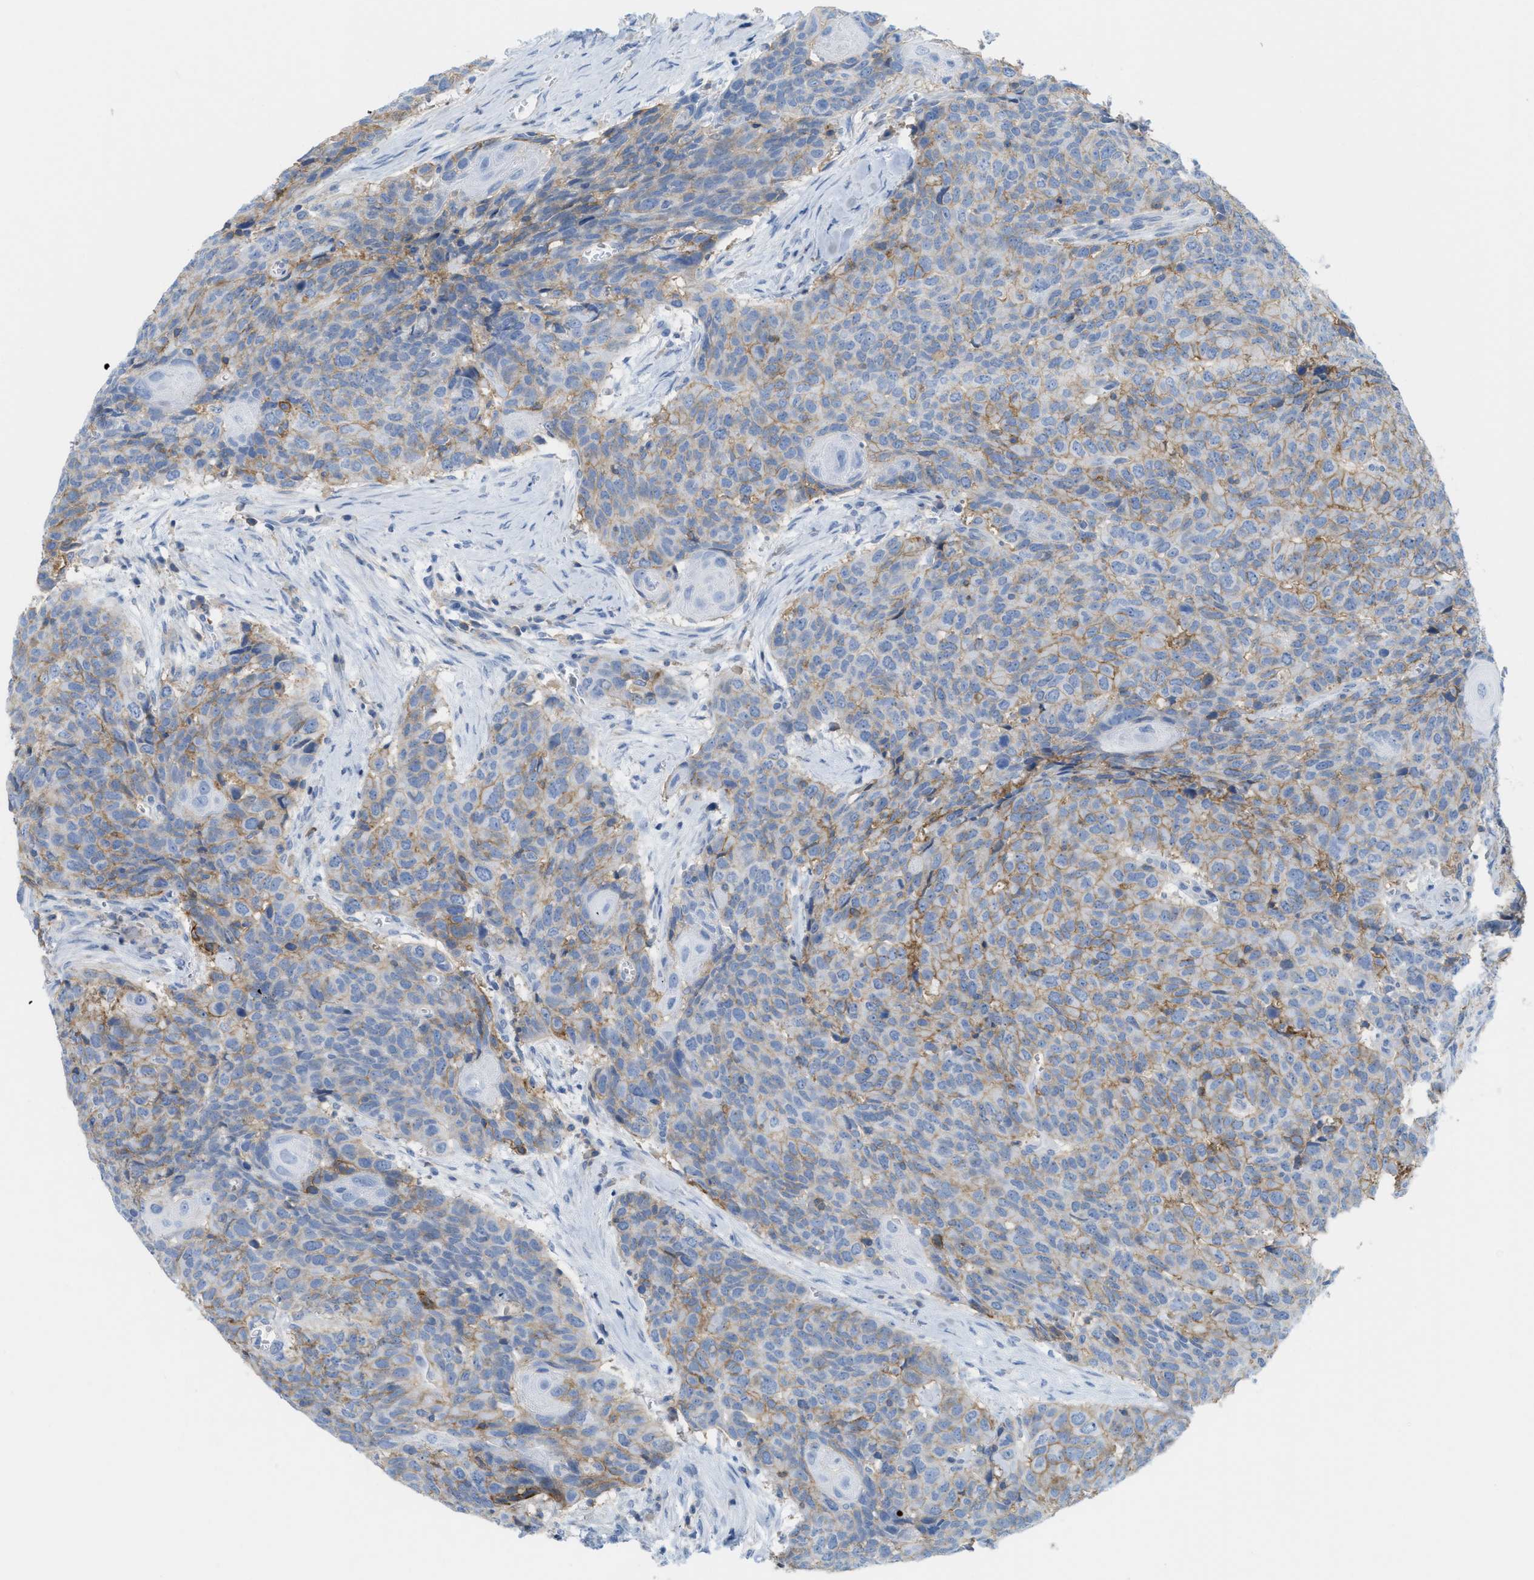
{"staining": {"intensity": "moderate", "quantity": "25%-75%", "location": "cytoplasmic/membranous"}, "tissue": "head and neck cancer", "cell_type": "Tumor cells", "image_type": "cancer", "snomed": [{"axis": "morphology", "description": "Squamous cell carcinoma, NOS"}, {"axis": "topography", "description": "Head-Neck"}], "caption": "The micrograph demonstrates staining of head and neck cancer, revealing moderate cytoplasmic/membranous protein staining (brown color) within tumor cells.", "gene": "SLC3A2", "patient": {"sex": "male", "age": 66}}